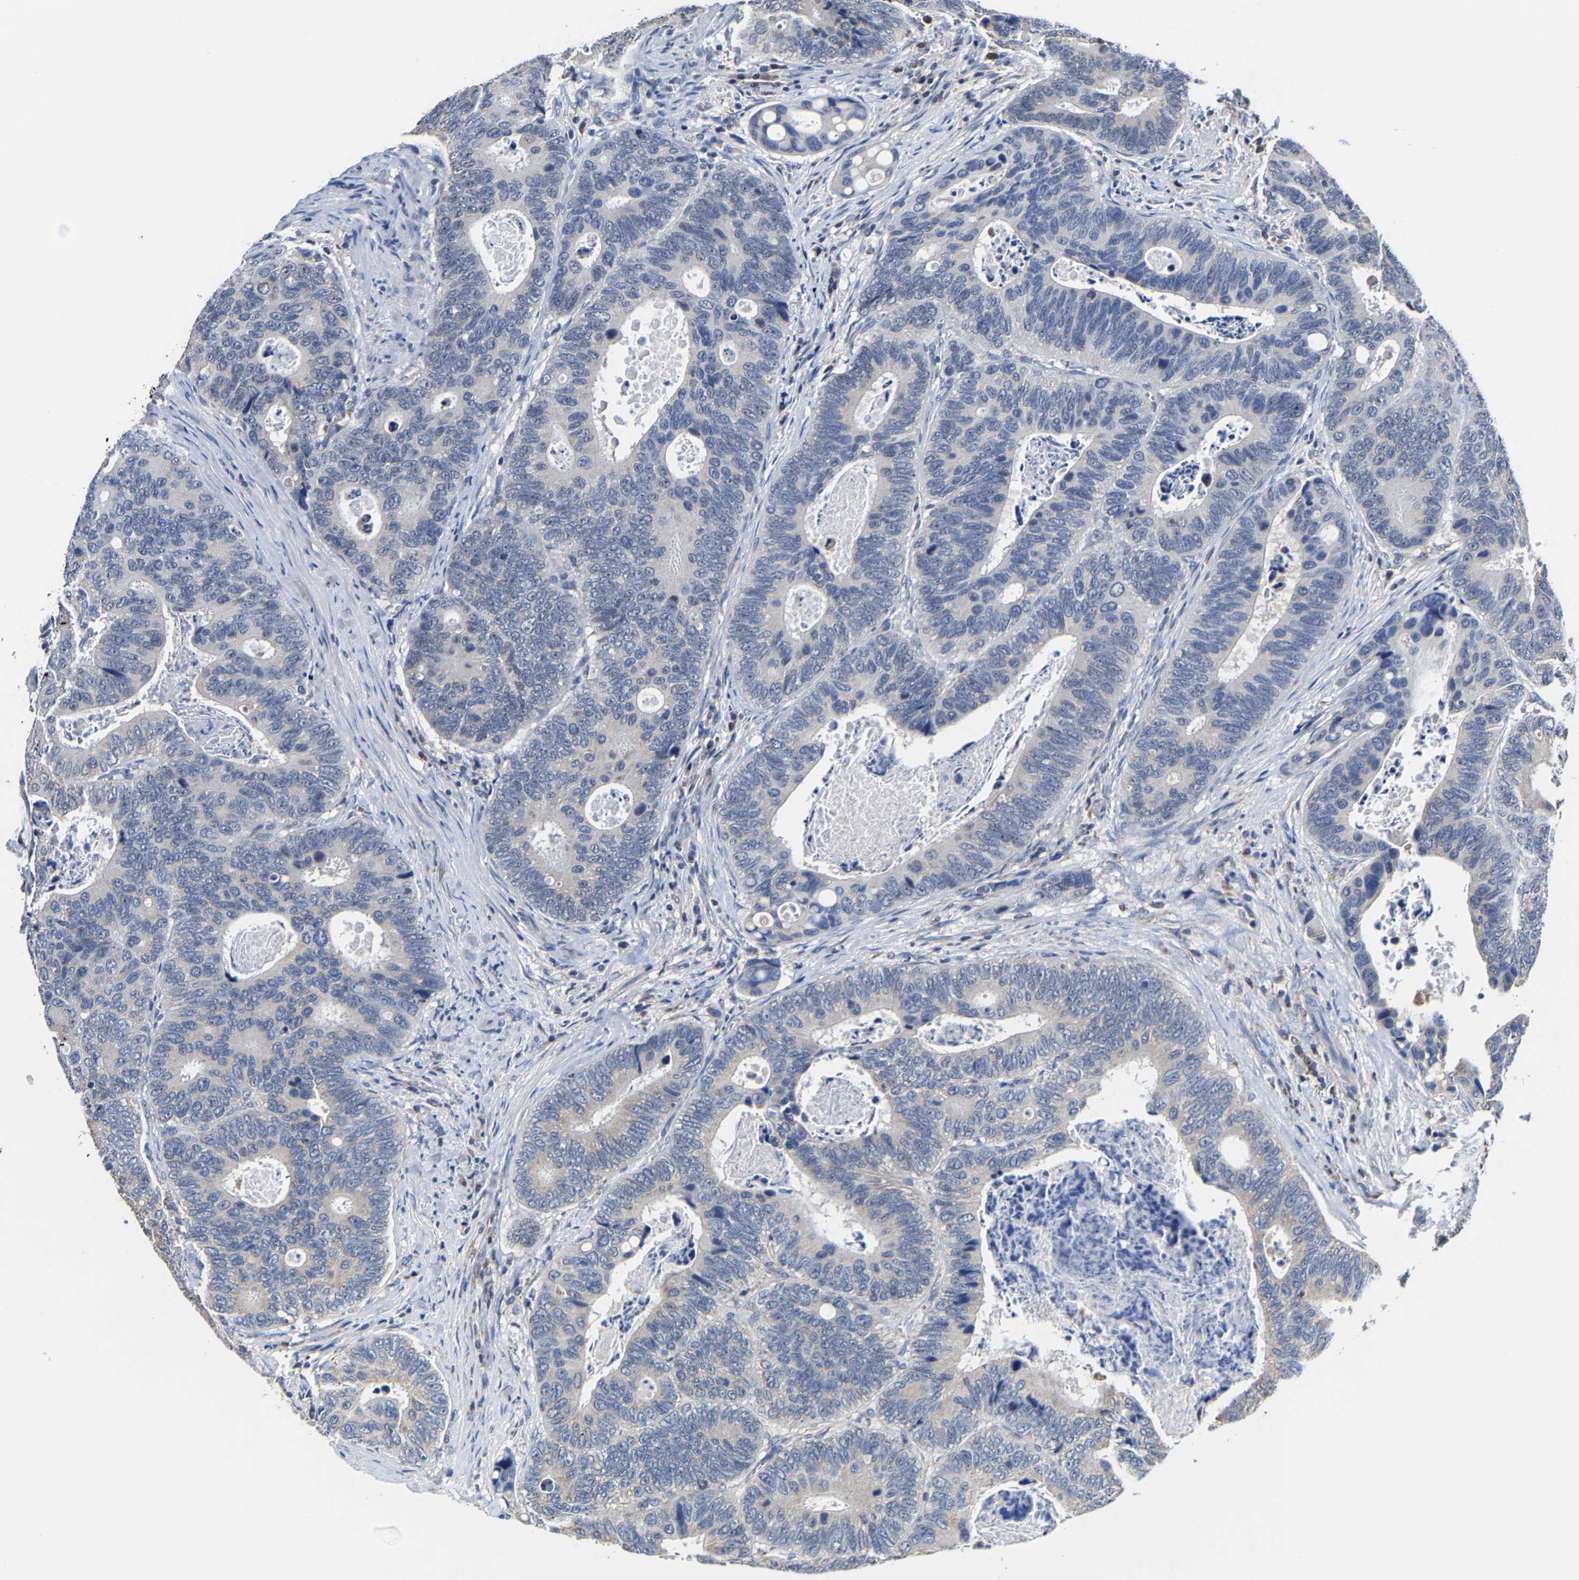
{"staining": {"intensity": "negative", "quantity": "none", "location": "none"}, "tissue": "colorectal cancer", "cell_type": "Tumor cells", "image_type": "cancer", "snomed": [{"axis": "morphology", "description": "Inflammation, NOS"}, {"axis": "morphology", "description": "Adenocarcinoma, NOS"}, {"axis": "topography", "description": "Colon"}], "caption": "Photomicrograph shows no protein positivity in tumor cells of colorectal adenocarcinoma tissue.", "gene": "ZCCHC7", "patient": {"sex": "male", "age": 72}}